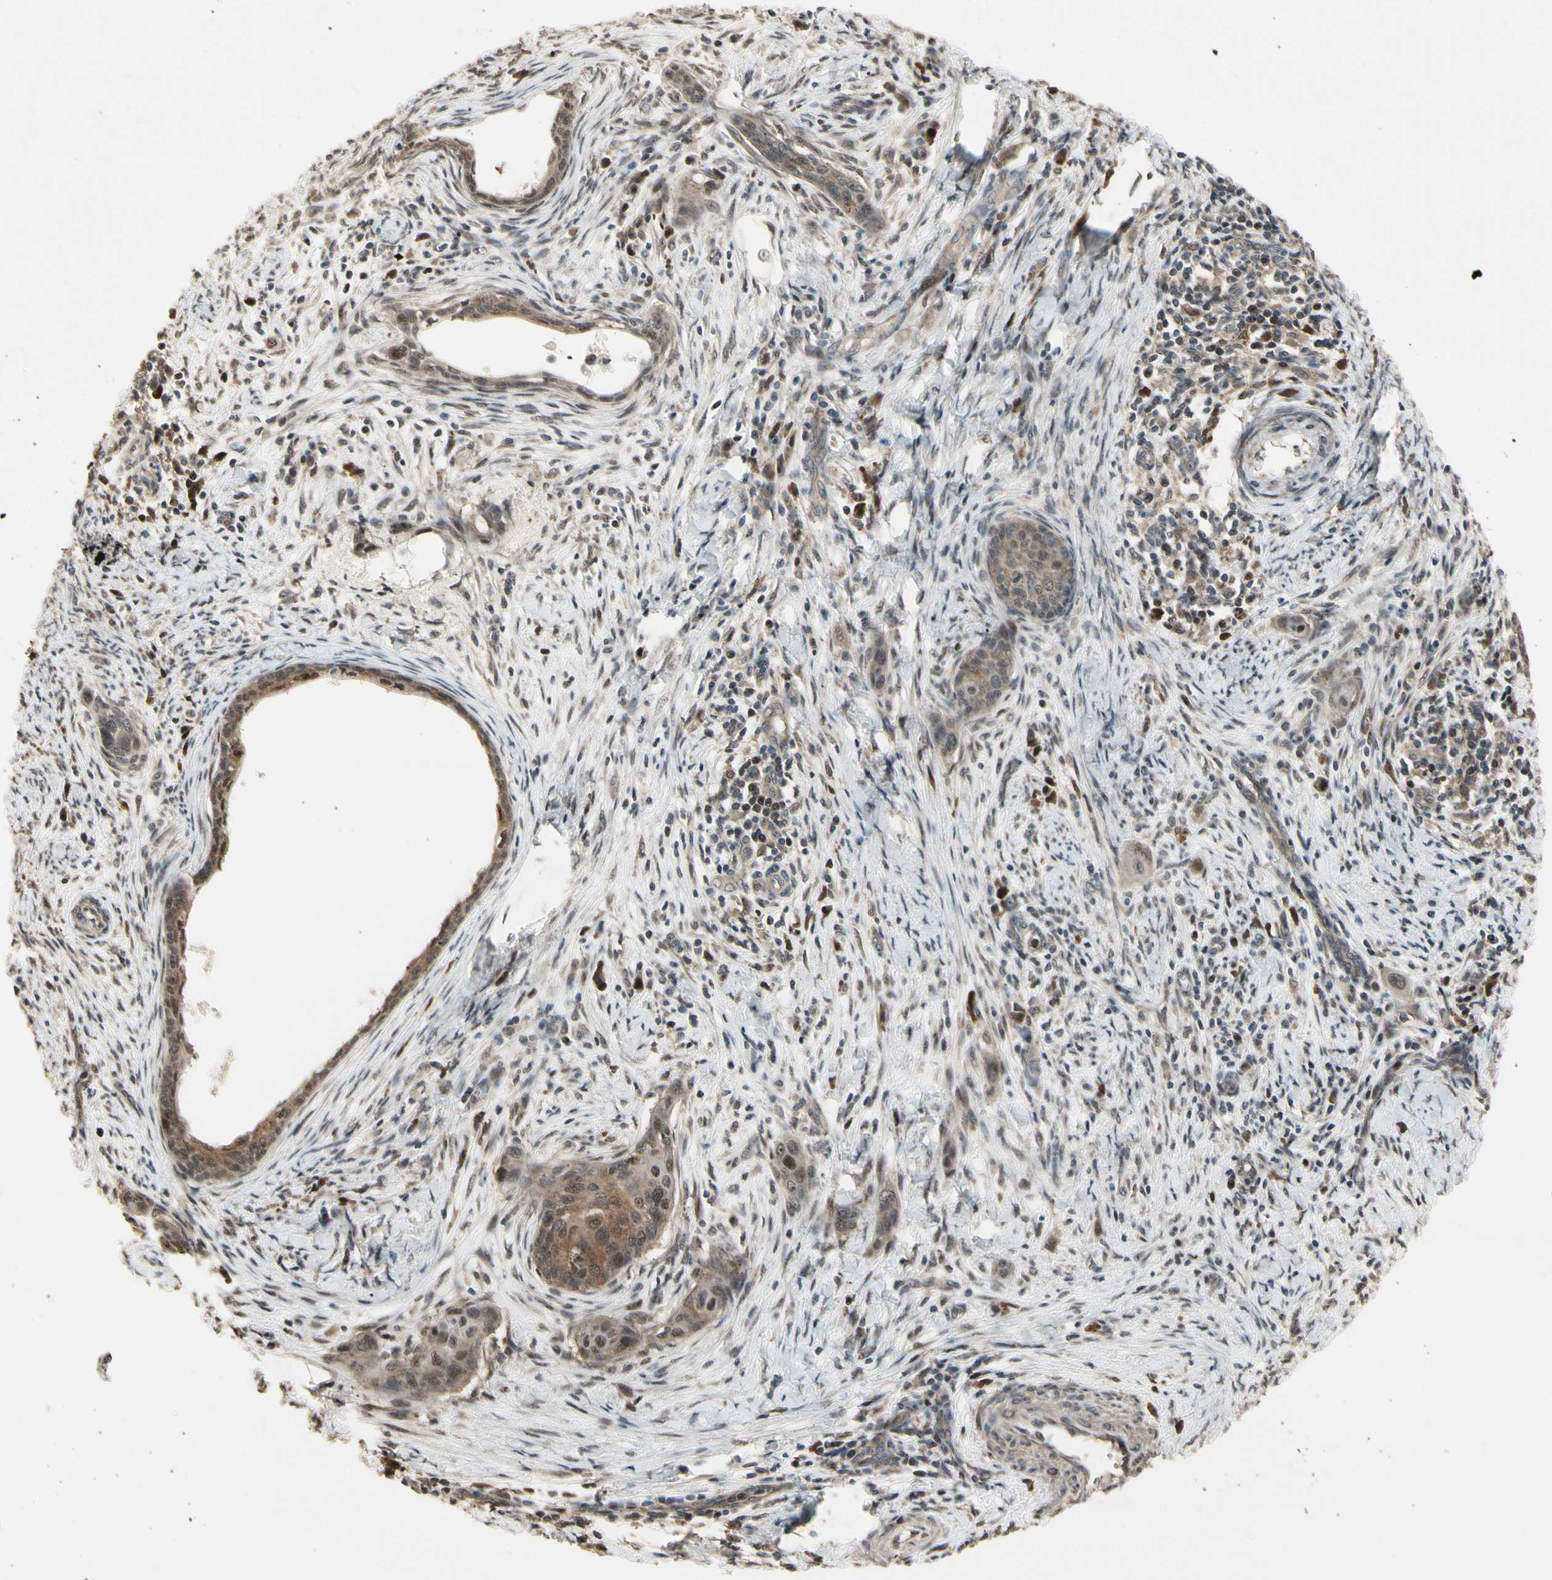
{"staining": {"intensity": "weak", "quantity": ">75%", "location": "cytoplasmic/membranous"}, "tissue": "cervical cancer", "cell_type": "Tumor cells", "image_type": "cancer", "snomed": [{"axis": "morphology", "description": "Squamous cell carcinoma, NOS"}, {"axis": "topography", "description": "Cervix"}], "caption": "Immunohistochemical staining of human cervical squamous cell carcinoma displays weak cytoplasmic/membranous protein positivity in approximately >75% of tumor cells. Nuclei are stained in blue.", "gene": "CSF1R", "patient": {"sex": "female", "age": 33}}